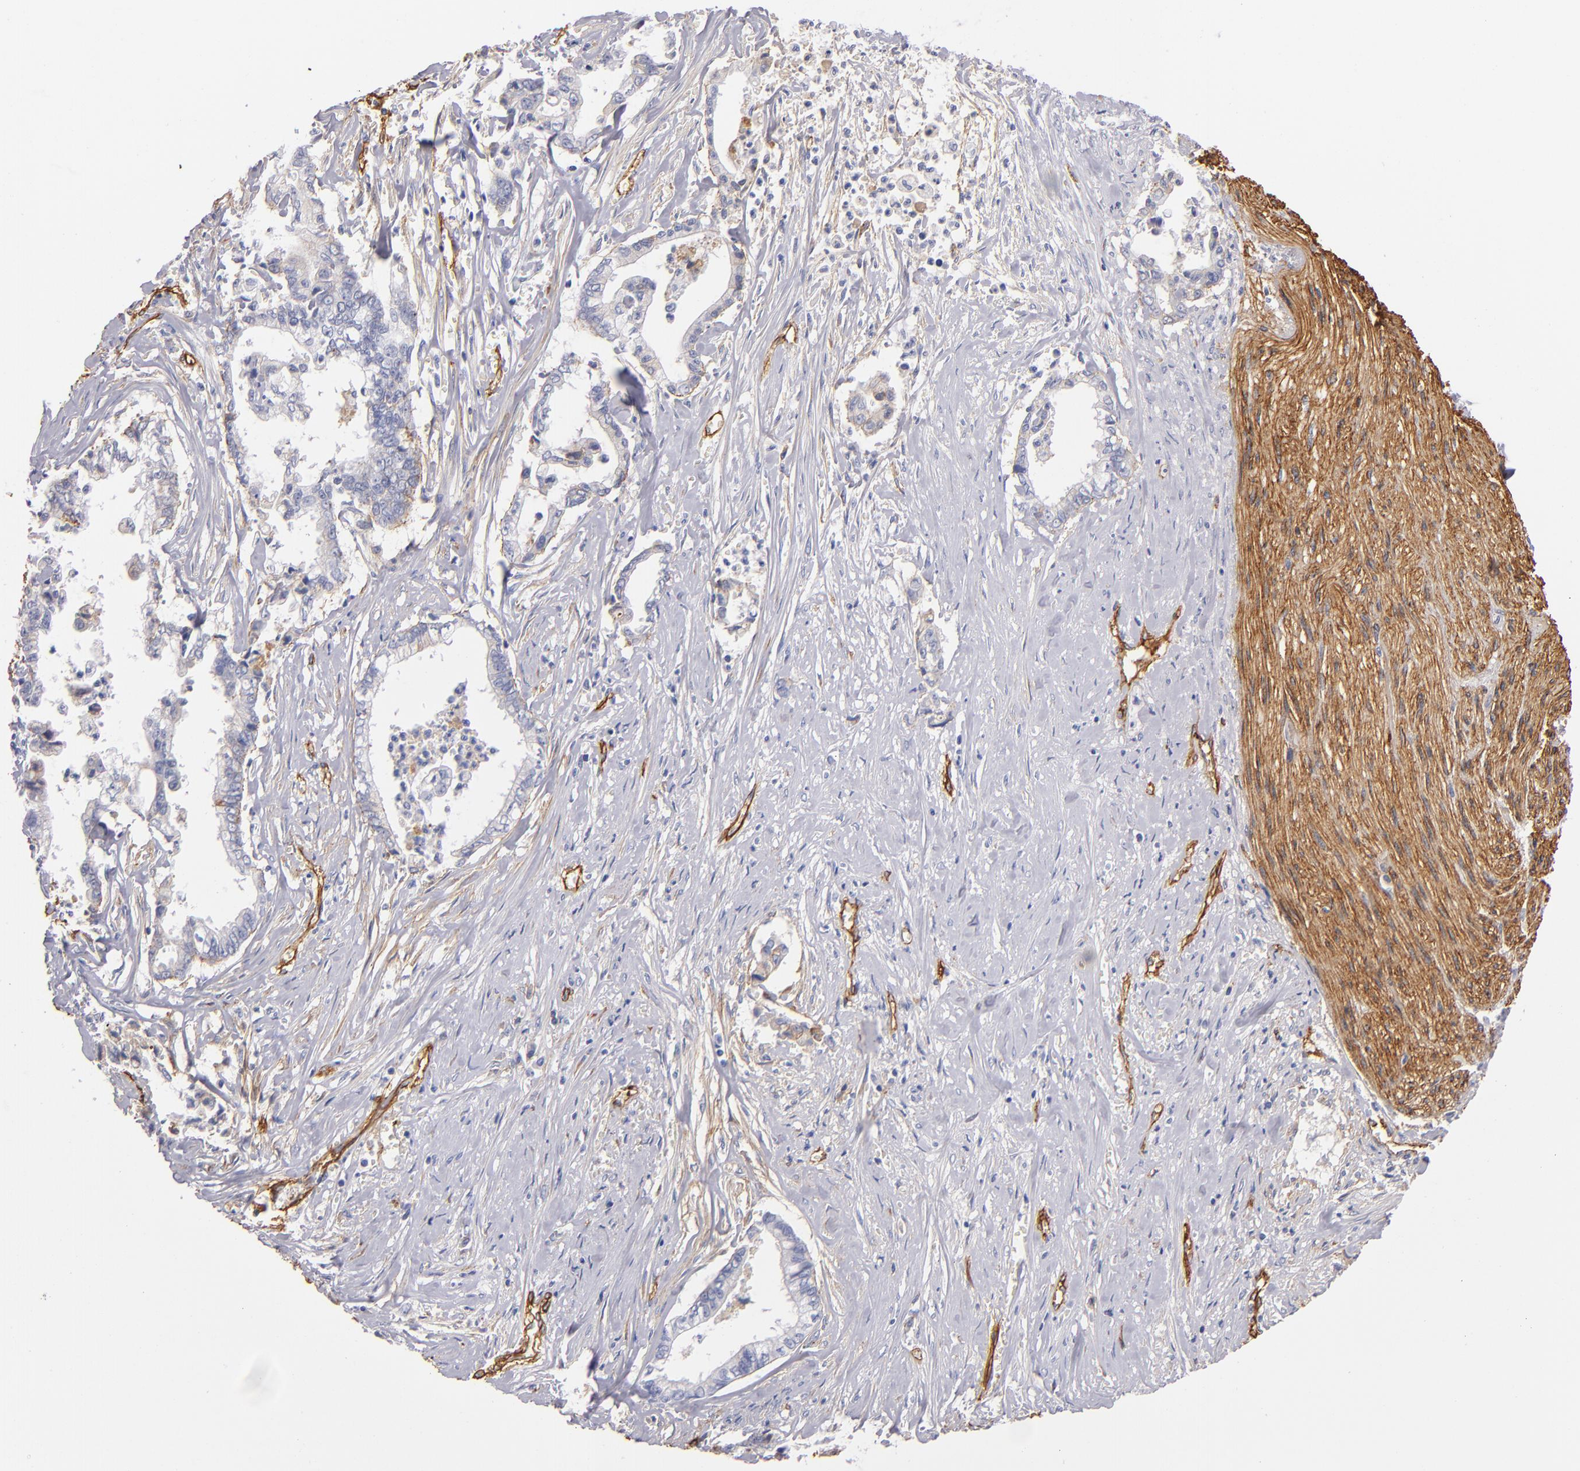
{"staining": {"intensity": "weak", "quantity": "<25%", "location": "cytoplasmic/membranous"}, "tissue": "liver cancer", "cell_type": "Tumor cells", "image_type": "cancer", "snomed": [{"axis": "morphology", "description": "Cholangiocarcinoma"}, {"axis": "topography", "description": "Liver"}], "caption": "Protein analysis of cholangiocarcinoma (liver) reveals no significant positivity in tumor cells. (DAB immunohistochemistry (IHC), high magnification).", "gene": "LAMC1", "patient": {"sex": "male", "age": 57}}